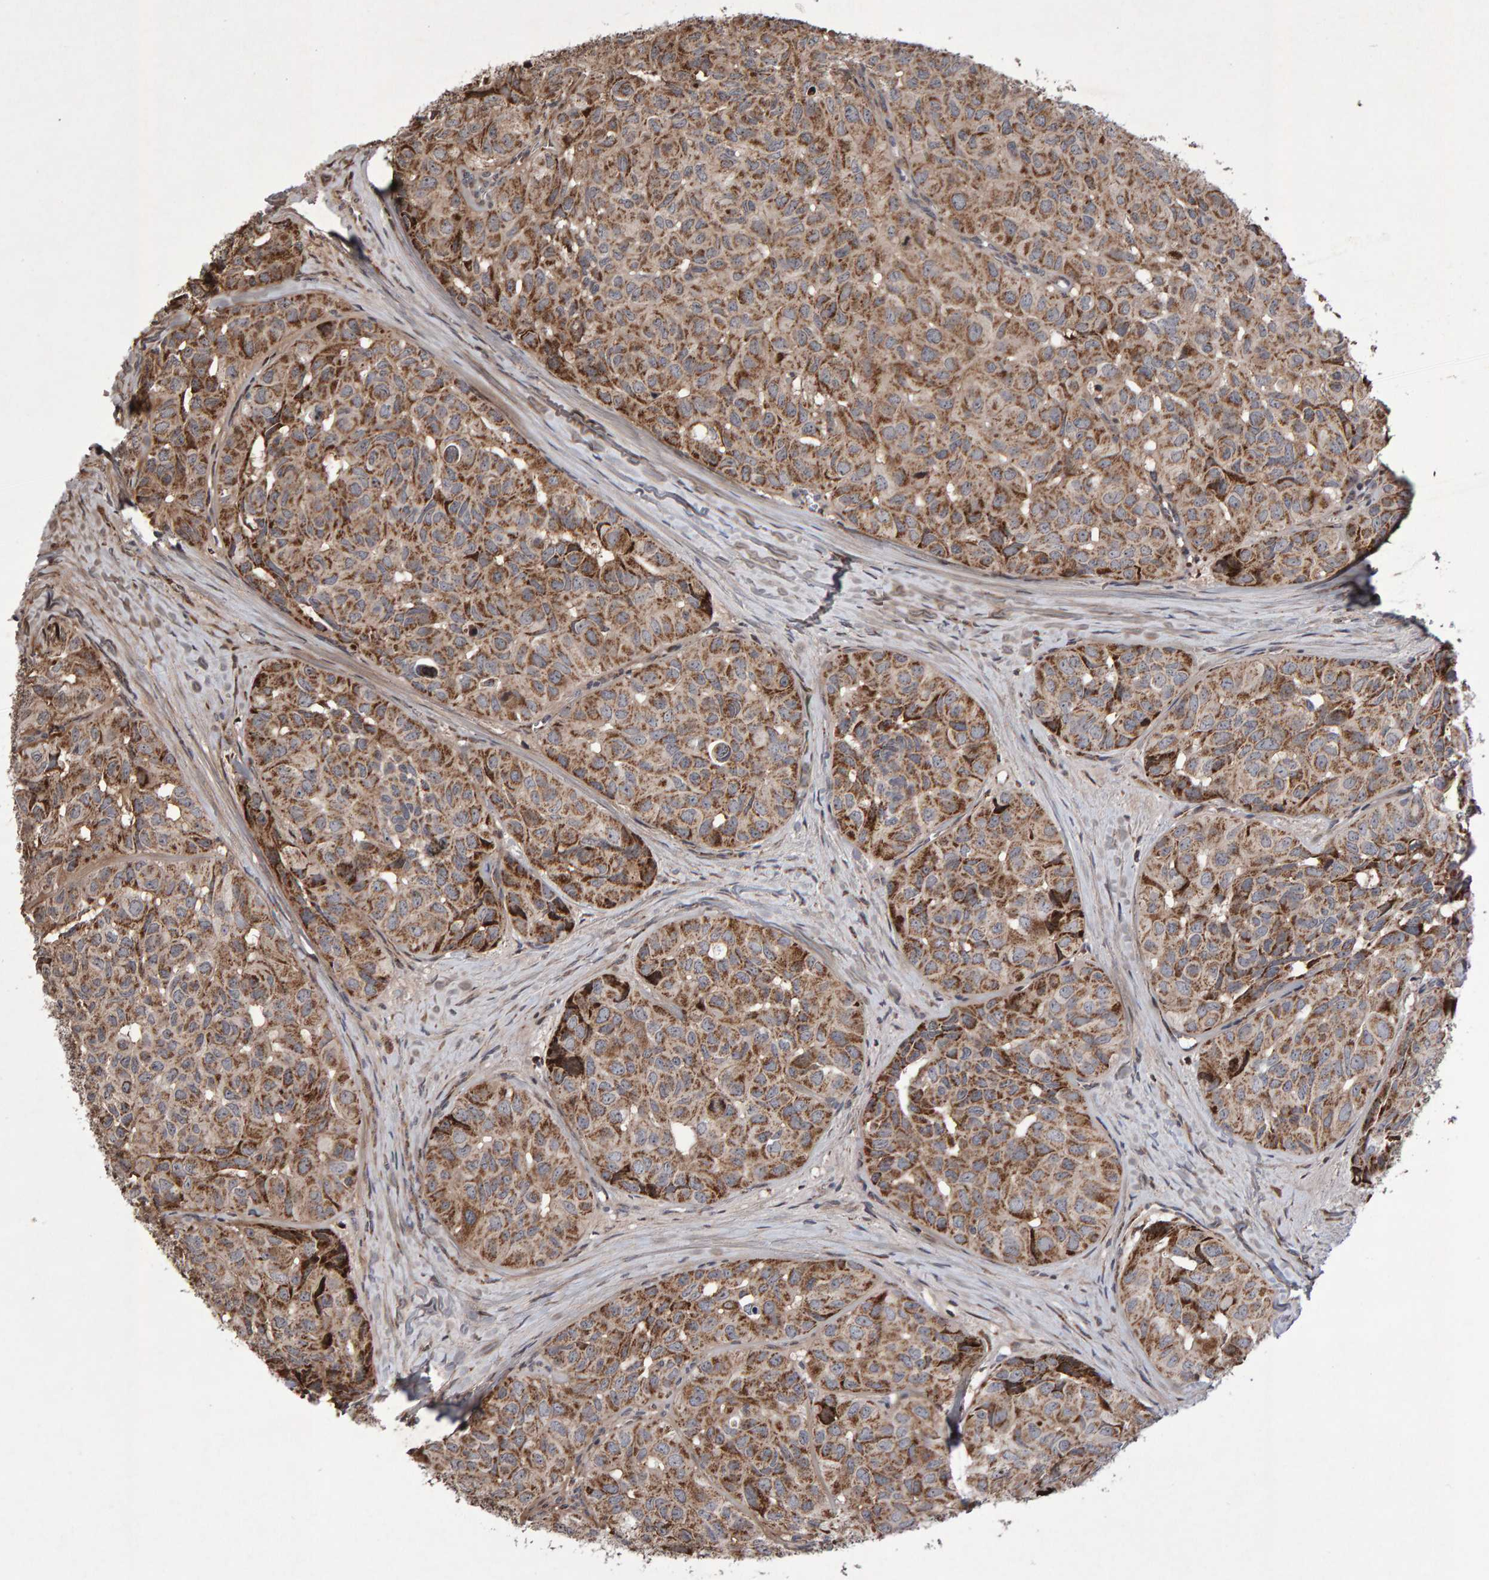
{"staining": {"intensity": "moderate", "quantity": ">75%", "location": "cytoplasmic/membranous"}, "tissue": "head and neck cancer", "cell_type": "Tumor cells", "image_type": "cancer", "snomed": [{"axis": "morphology", "description": "Adenocarcinoma, NOS"}, {"axis": "topography", "description": "Salivary gland, NOS"}, {"axis": "topography", "description": "Head-Neck"}], "caption": "IHC image of neoplastic tissue: human head and neck cancer (adenocarcinoma) stained using IHC reveals medium levels of moderate protein expression localized specifically in the cytoplasmic/membranous of tumor cells, appearing as a cytoplasmic/membranous brown color.", "gene": "PECR", "patient": {"sex": "female", "age": 76}}